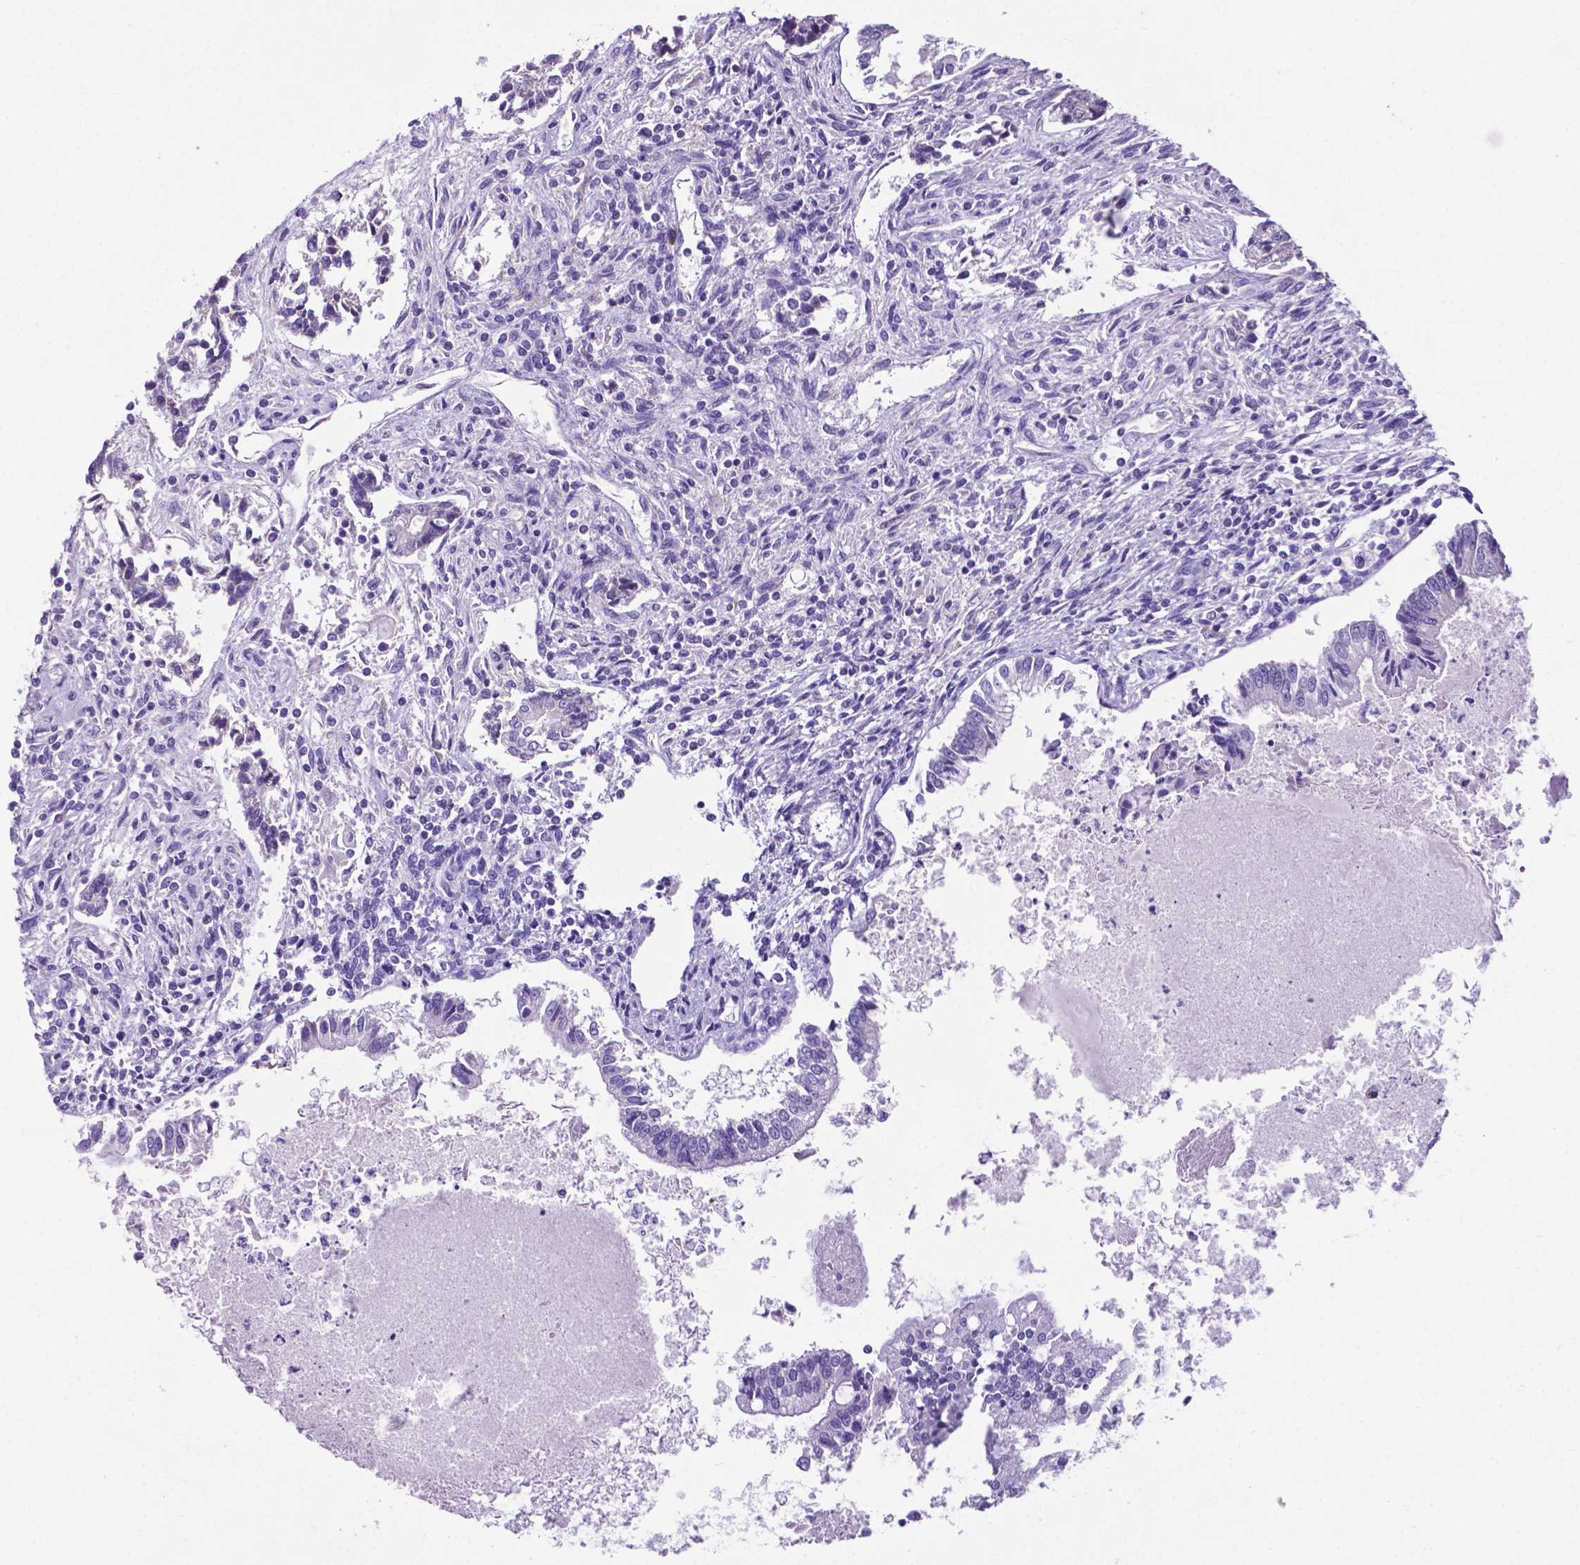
{"staining": {"intensity": "negative", "quantity": "none", "location": "none"}, "tissue": "testis cancer", "cell_type": "Tumor cells", "image_type": "cancer", "snomed": [{"axis": "morphology", "description": "Carcinoma, Embryonal, NOS"}, {"axis": "topography", "description": "Testis"}], "caption": "Histopathology image shows no significant protein staining in tumor cells of testis embryonal carcinoma.", "gene": "RPL6", "patient": {"sex": "male", "age": 37}}